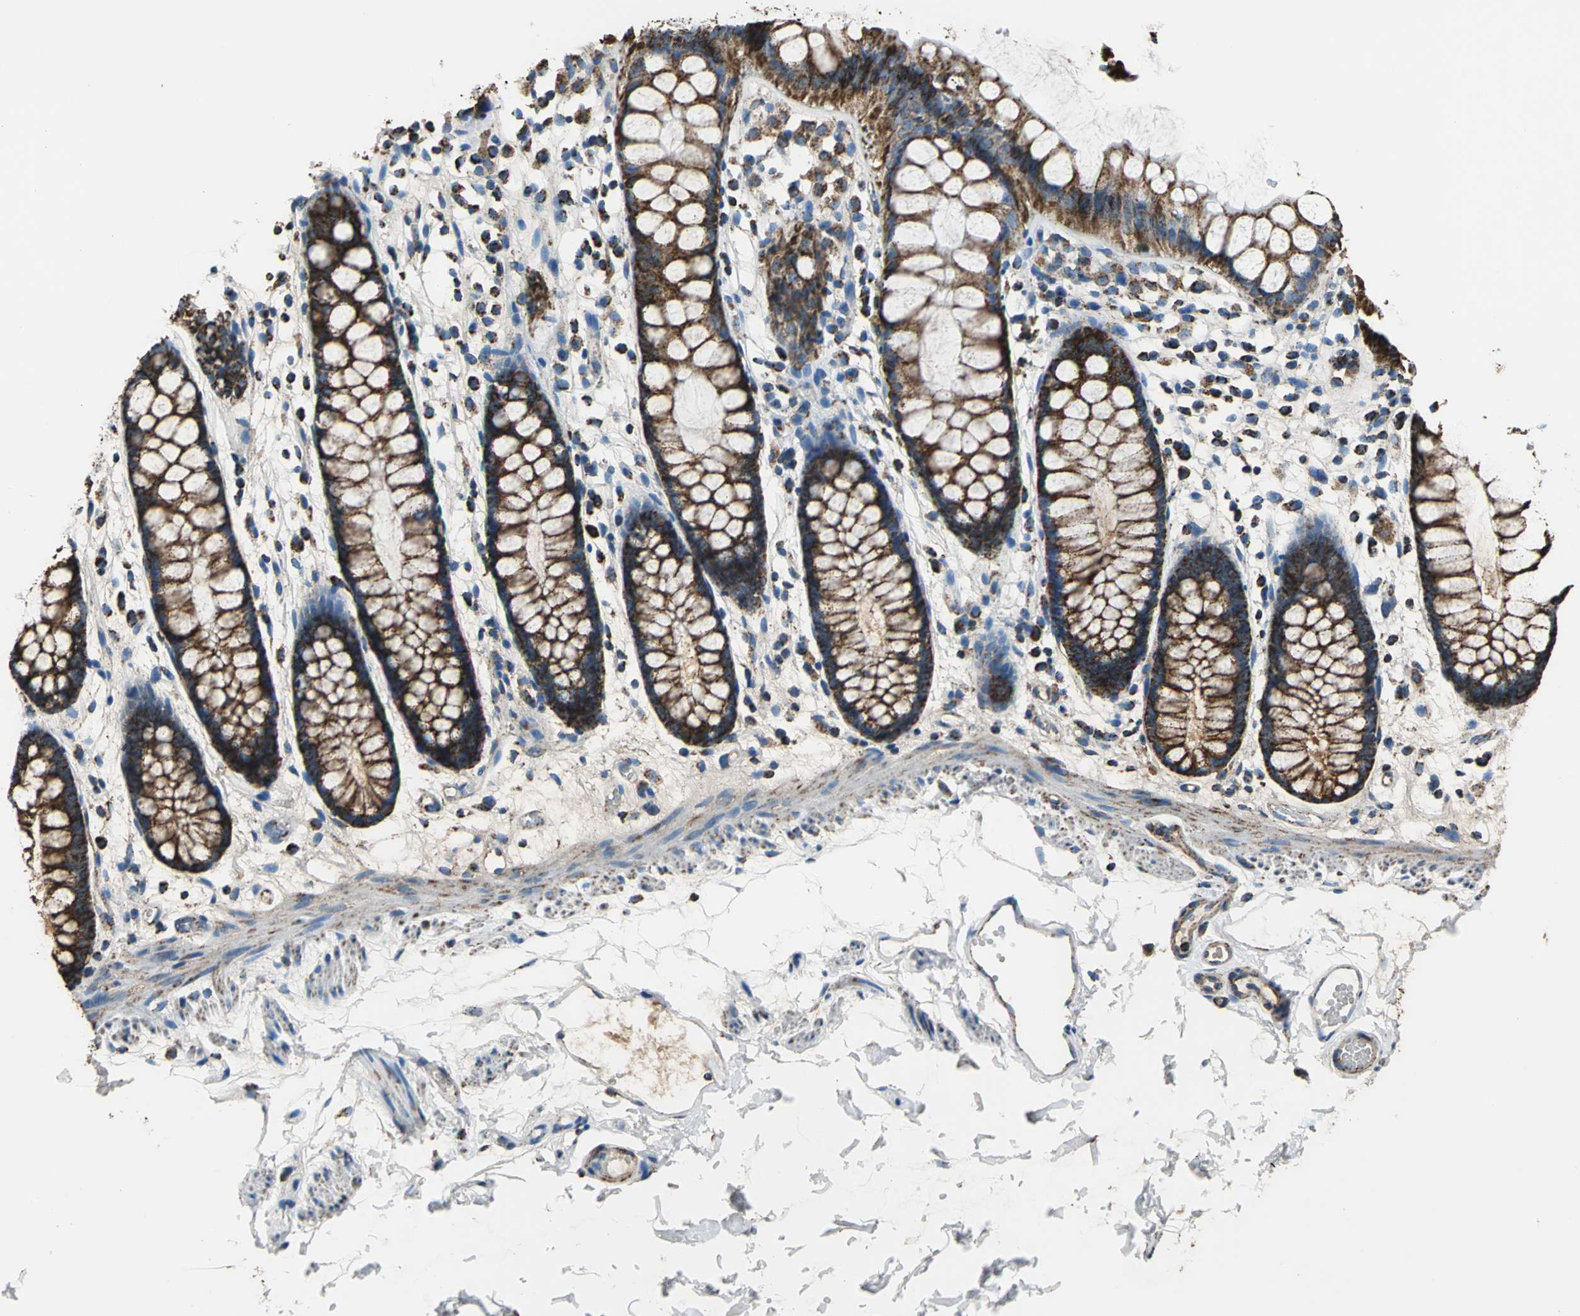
{"staining": {"intensity": "strong", "quantity": ">75%", "location": "cytoplasmic/membranous"}, "tissue": "rectum", "cell_type": "Glandular cells", "image_type": "normal", "snomed": [{"axis": "morphology", "description": "Normal tissue, NOS"}, {"axis": "topography", "description": "Rectum"}], "caption": "Immunohistochemistry (IHC) of normal rectum shows high levels of strong cytoplasmic/membranous expression in about >75% of glandular cells. The staining was performed using DAB (3,3'-diaminobenzidine), with brown indicating positive protein expression. Nuclei are stained blue with hematoxylin.", "gene": "ECH1", "patient": {"sex": "female", "age": 66}}